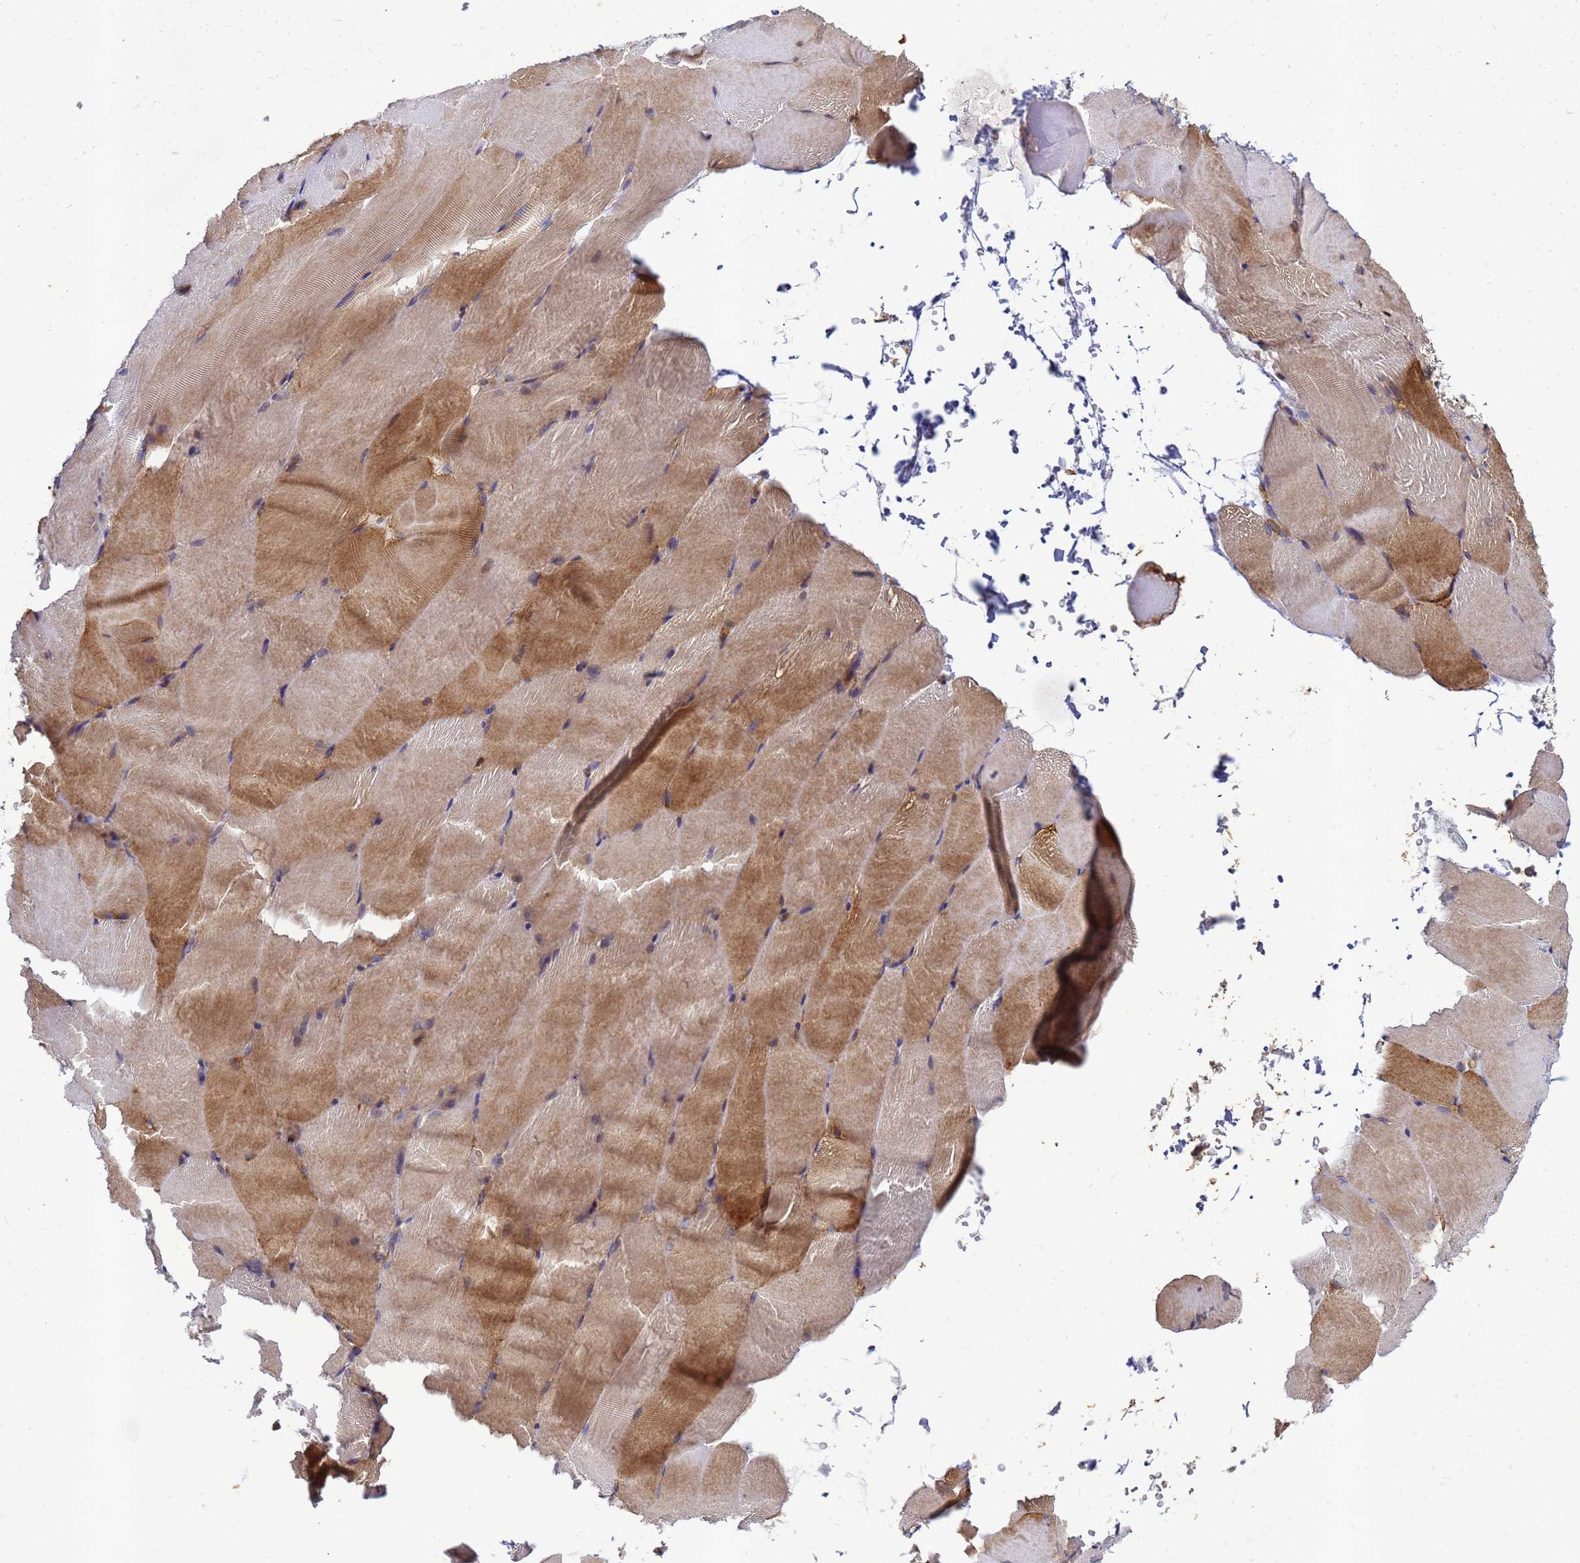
{"staining": {"intensity": "moderate", "quantity": "25%-75%", "location": "cytoplasmic/membranous"}, "tissue": "skeletal muscle", "cell_type": "Myocytes", "image_type": "normal", "snomed": [{"axis": "morphology", "description": "Normal tissue, NOS"}, {"axis": "topography", "description": "Skeletal muscle"}, {"axis": "topography", "description": "Parathyroid gland"}], "caption": "Immunohistochemistry (IHC) (DAB) staining of normal human skeletal muscle displays moderate cytoplasmic/membranous protein positivity in about 25%-75% of myocytes. The protein is stained brown, and the nuclei are stained in blue (DAB (3,3'-diaminobenzidine) IHC with brightfield microscopy, high magnification).", "gene": "RNF215", "patient": {"sex": "female", "age": 37}}